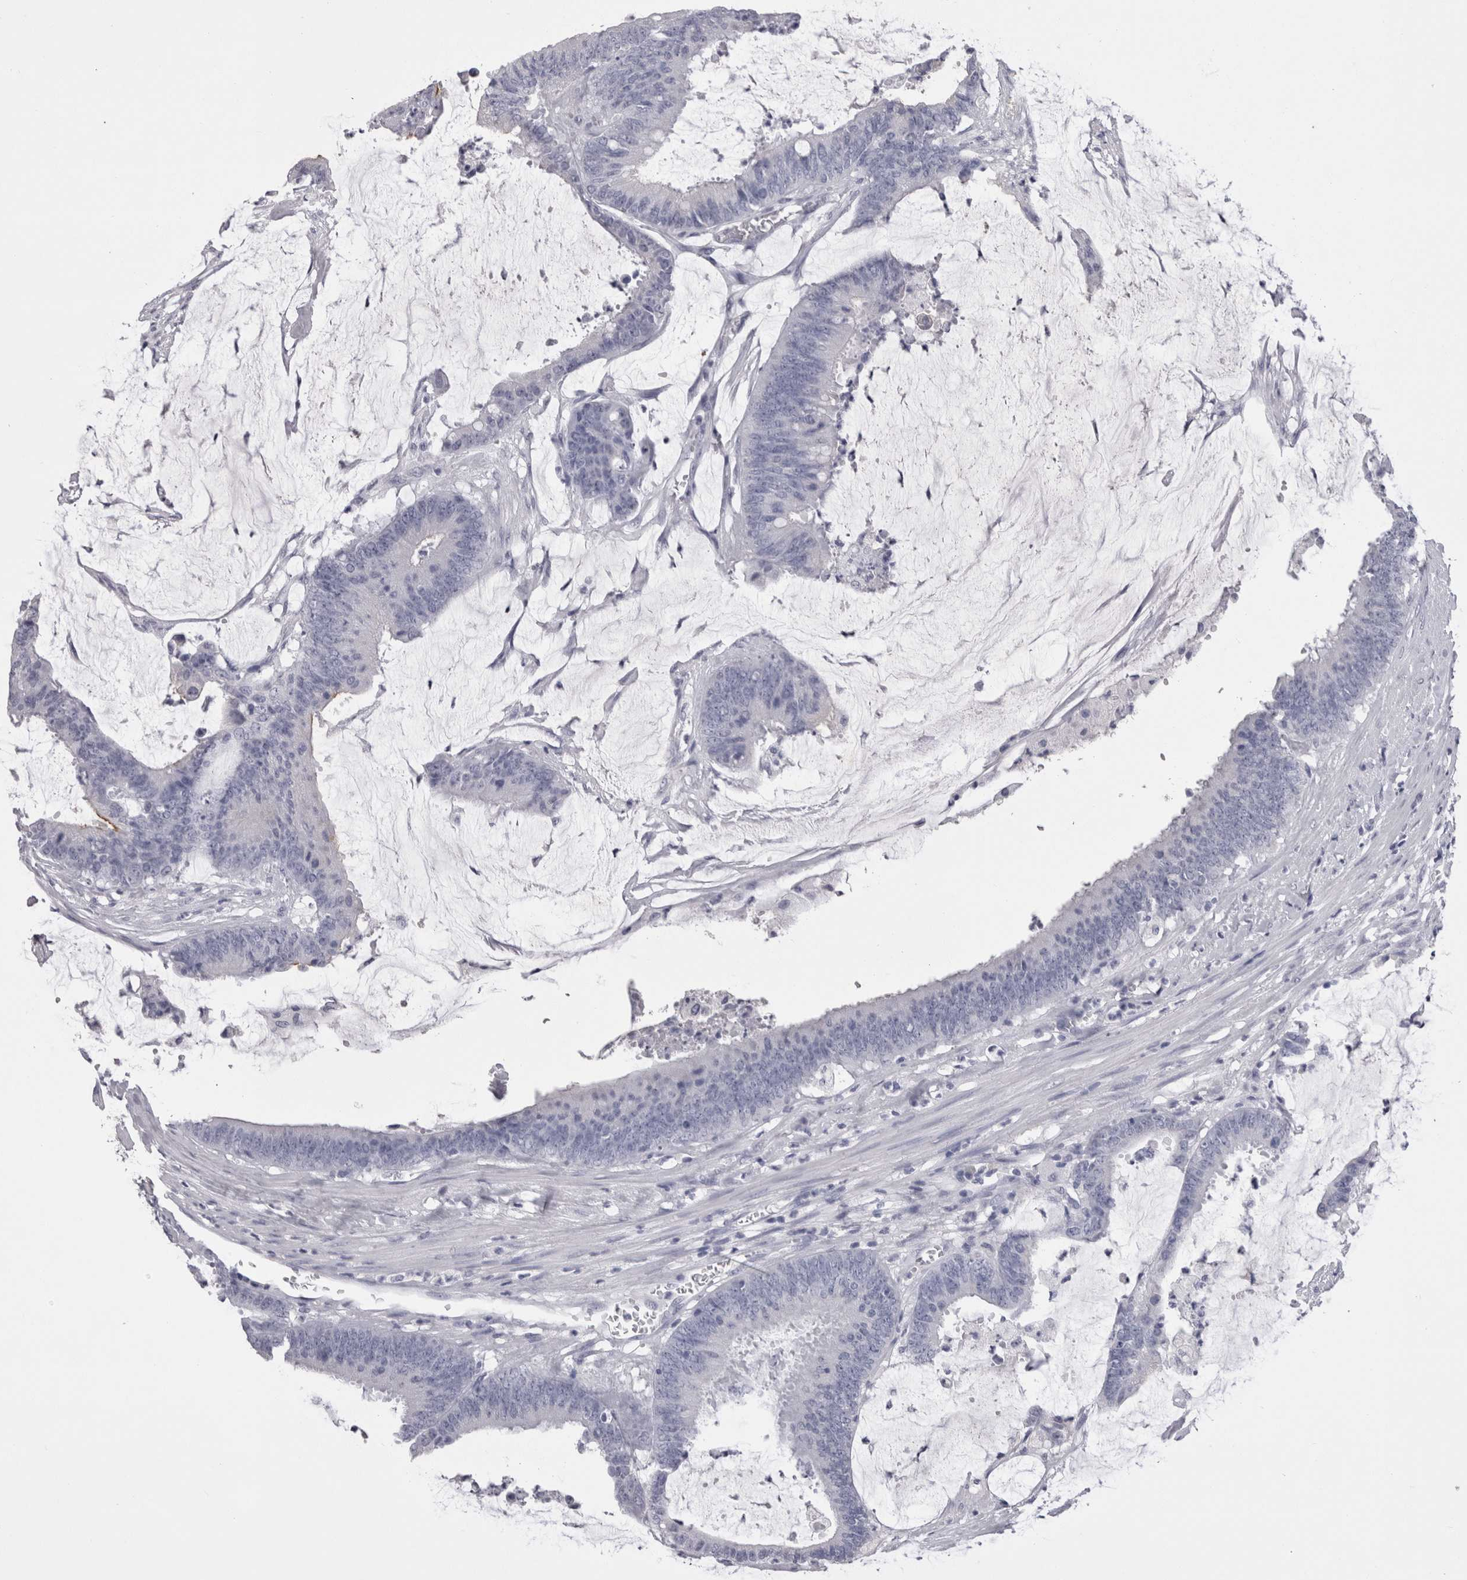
{"staining": {"intensity": "negative", "quantity": "none", "location": "none"}, "tissue": "colorectal cancer", "cell_type": "Tumor cells", "image_type": "cancer", "snomed": [{"axis": "morphology", "description": "Adenocarcinoma, NOS"}, {"axis": "topography", "description": "Rectum"}], "caption": "Immunohistochemistry (IHC) image of neoplastic tissue: human colorectal adenocarcinoma stained with DAB (3,3'-diaminobenzidine) displays no significant protein staining in tumor cells.", "gene": "CDHR5", "patient": {"sex": "female", "age": 66}}